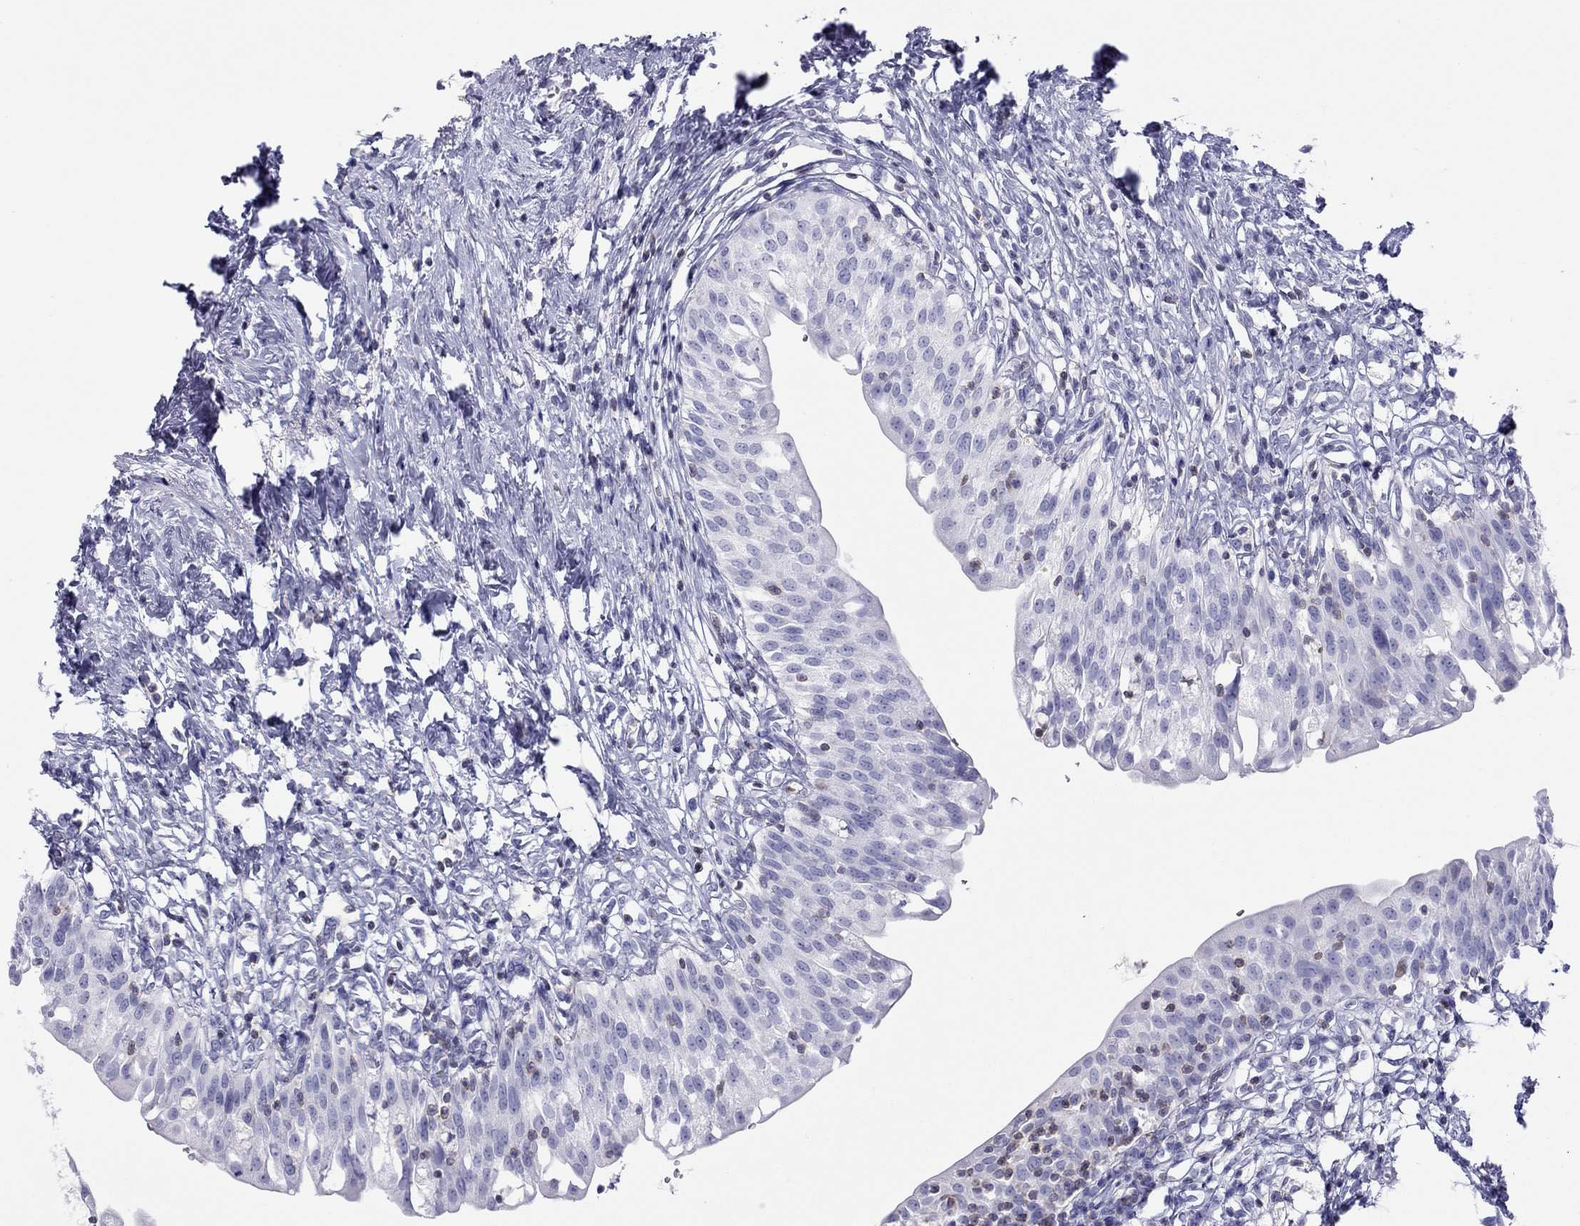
{"staining": {"intensity": "negative", "quantity": "none", "location": "none"}, "tissue": "urinary bladder", "cell_type": "Urothelial cells", "image_type": "normal", "snomed": [{"axis": "morphology", "description": "Normal tissue, NOS"}, {"axis": "topography", "description": "Urinary bladder"}], "caption": "Urothelial cells show no significant positivity in normal urinary bladder. Brightfield microscopy of IHC stained with DAB (3,3'-diaminobenzidine) (brown) and hematoxylin (blue), captured at high magnification.", "gene": "STAG3", "patient": {"sex": "male", "age": 76}}